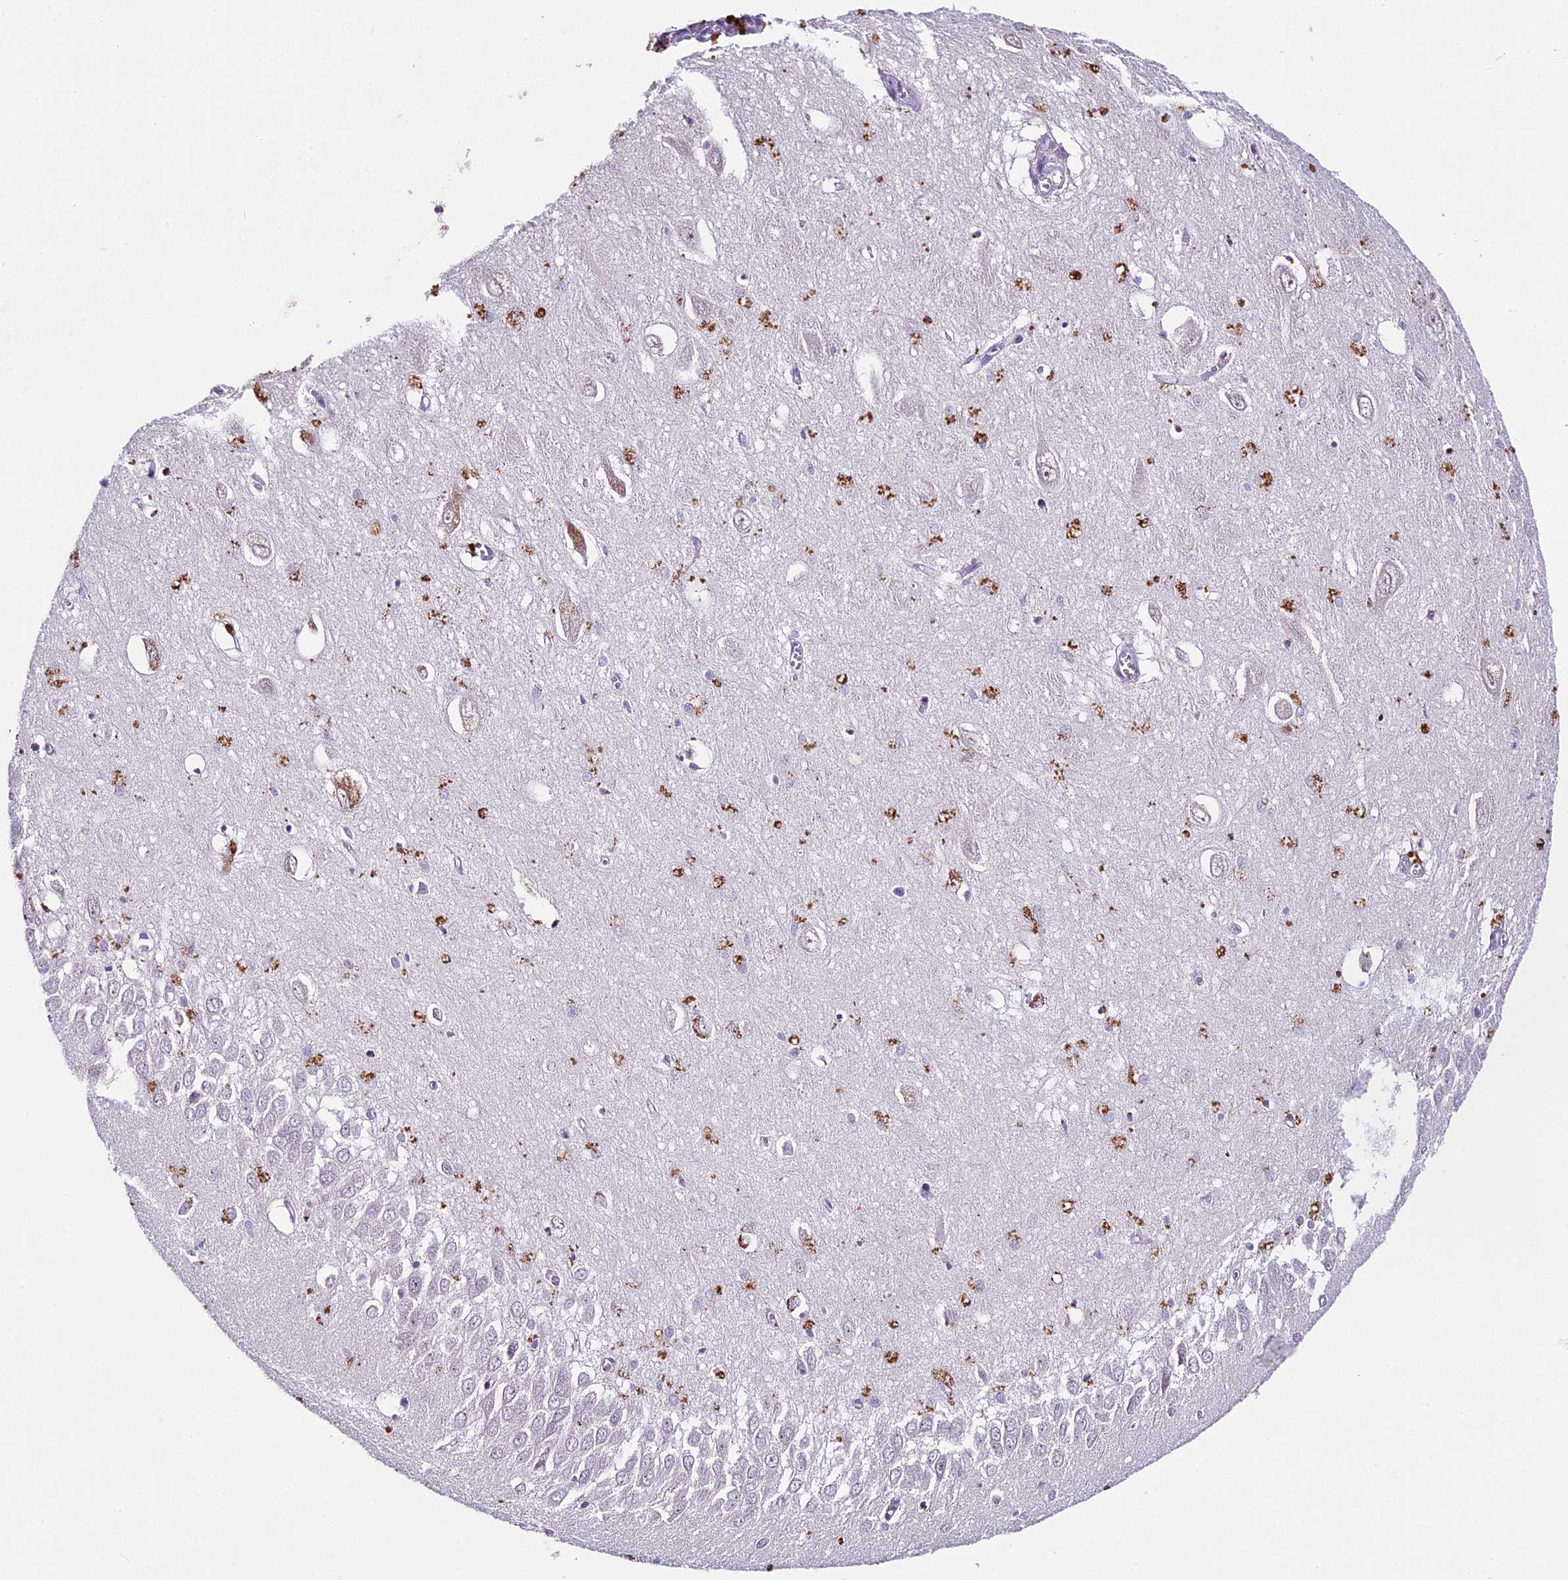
{"staining": {"intensity": "negative", "quantity": "none", "location": "none"}, "tissue": "hippocampus", "cell_type": "Glial cells", "image_type": "normal", "snomed": [{"axis": "morphology", "description": "Normal tissue, NOS"}, {"axis": "topography", "description": "Hippocampus"}], "caption": "Micrograph shows no significant protein positivity in glial cells of normal hippocampus.", "gene": "IFT140", "patient": {"sex": "female", "age": 64}}